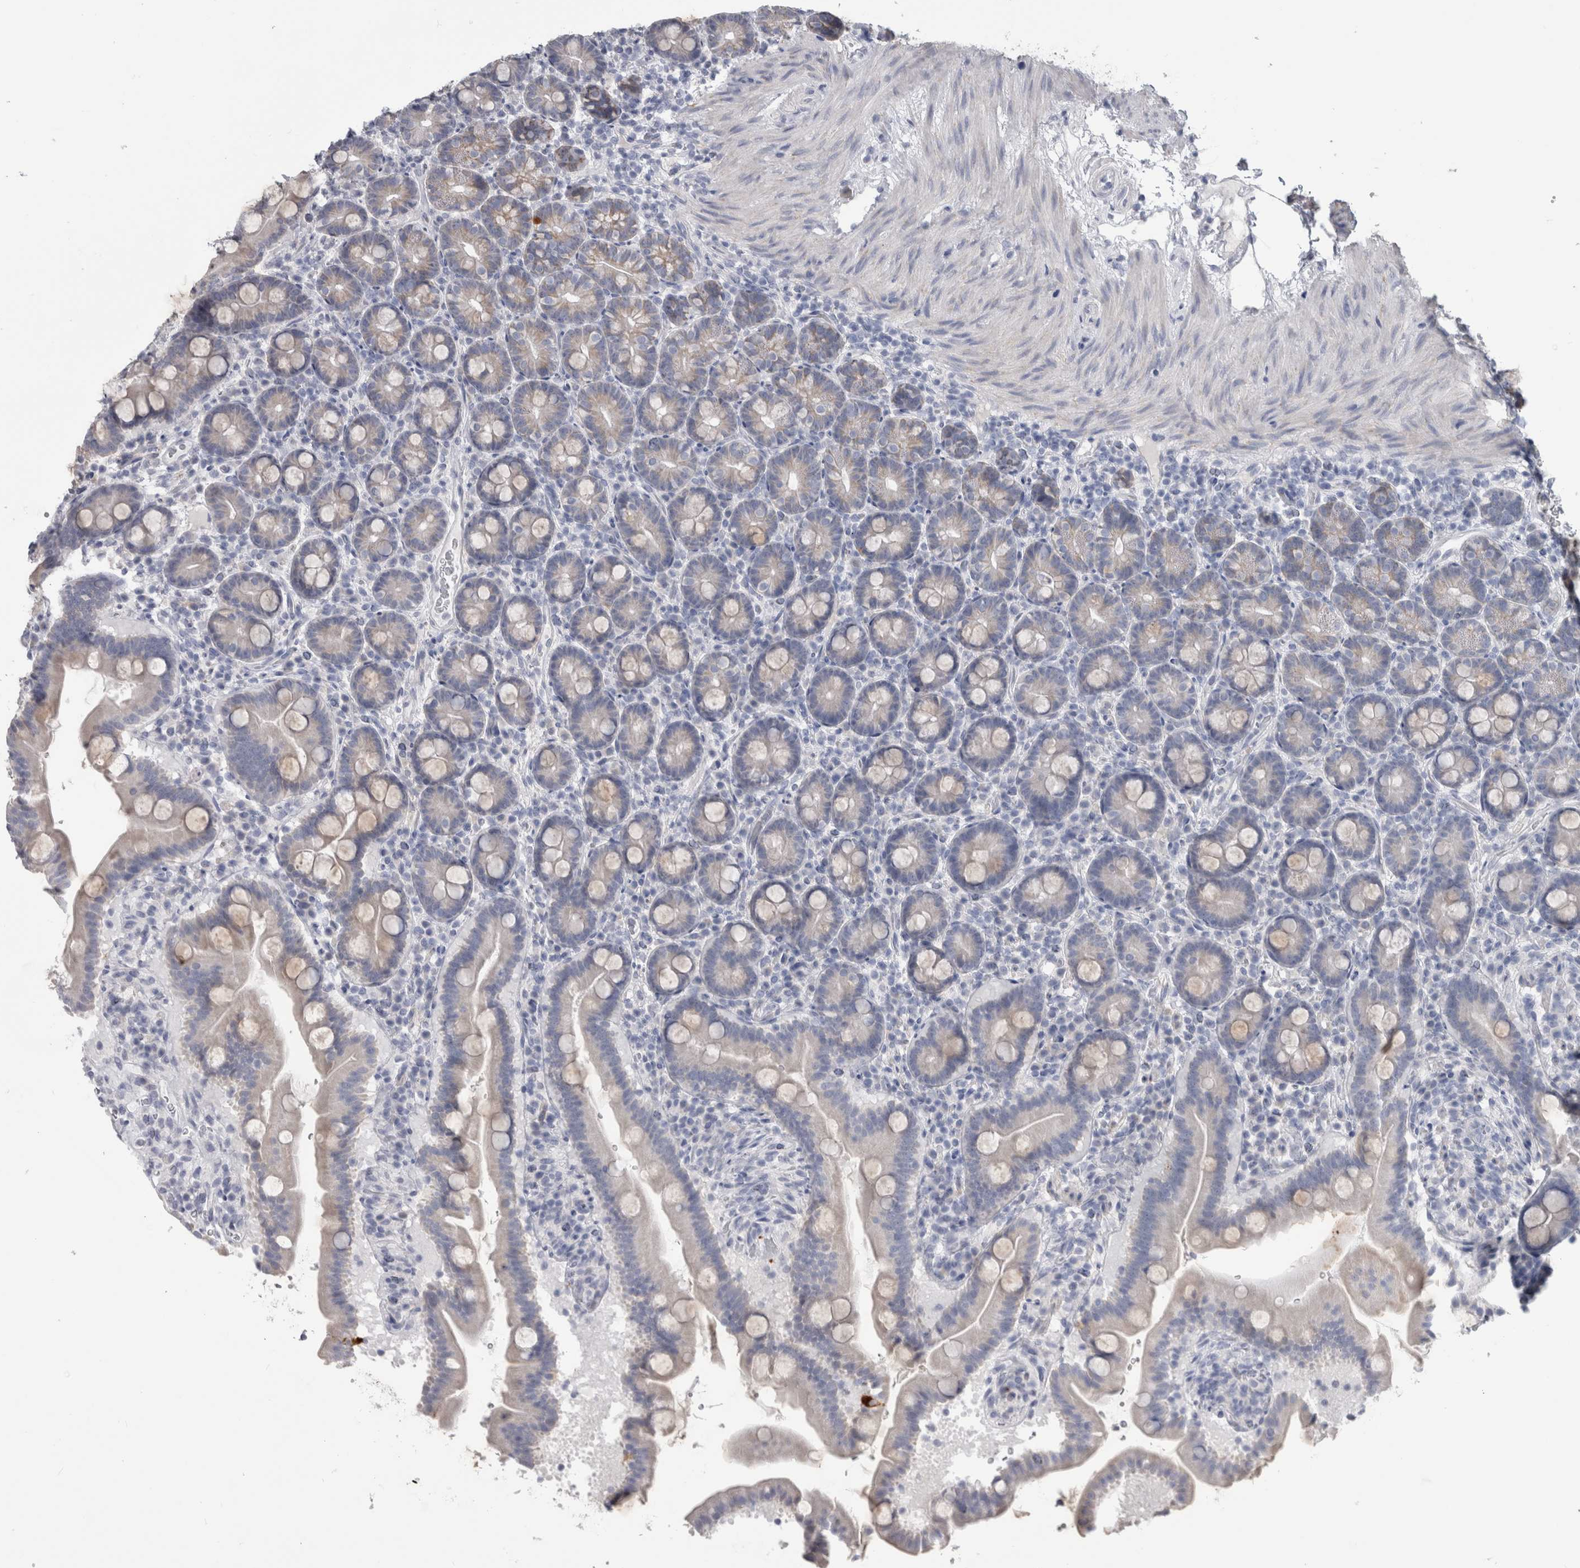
{"staining": {"intensity": "weak", "quantity": "<25%", "location": "cytoplasmic/membranous"}, "tissue": "duodenum", "cell_type": "Glandular cells", "image_type": "normal", "snomed": [{"axis": "morphology", "description": "Normal tissue, NOS"}, {"axis": "topography", "description": "Duodenum"}], "caption": "The photomicrograph exhibits no significant positivity in glandular cells of duodenum.", "gene": "MSMB", "patient": {"sex": "male", "age": 54}}